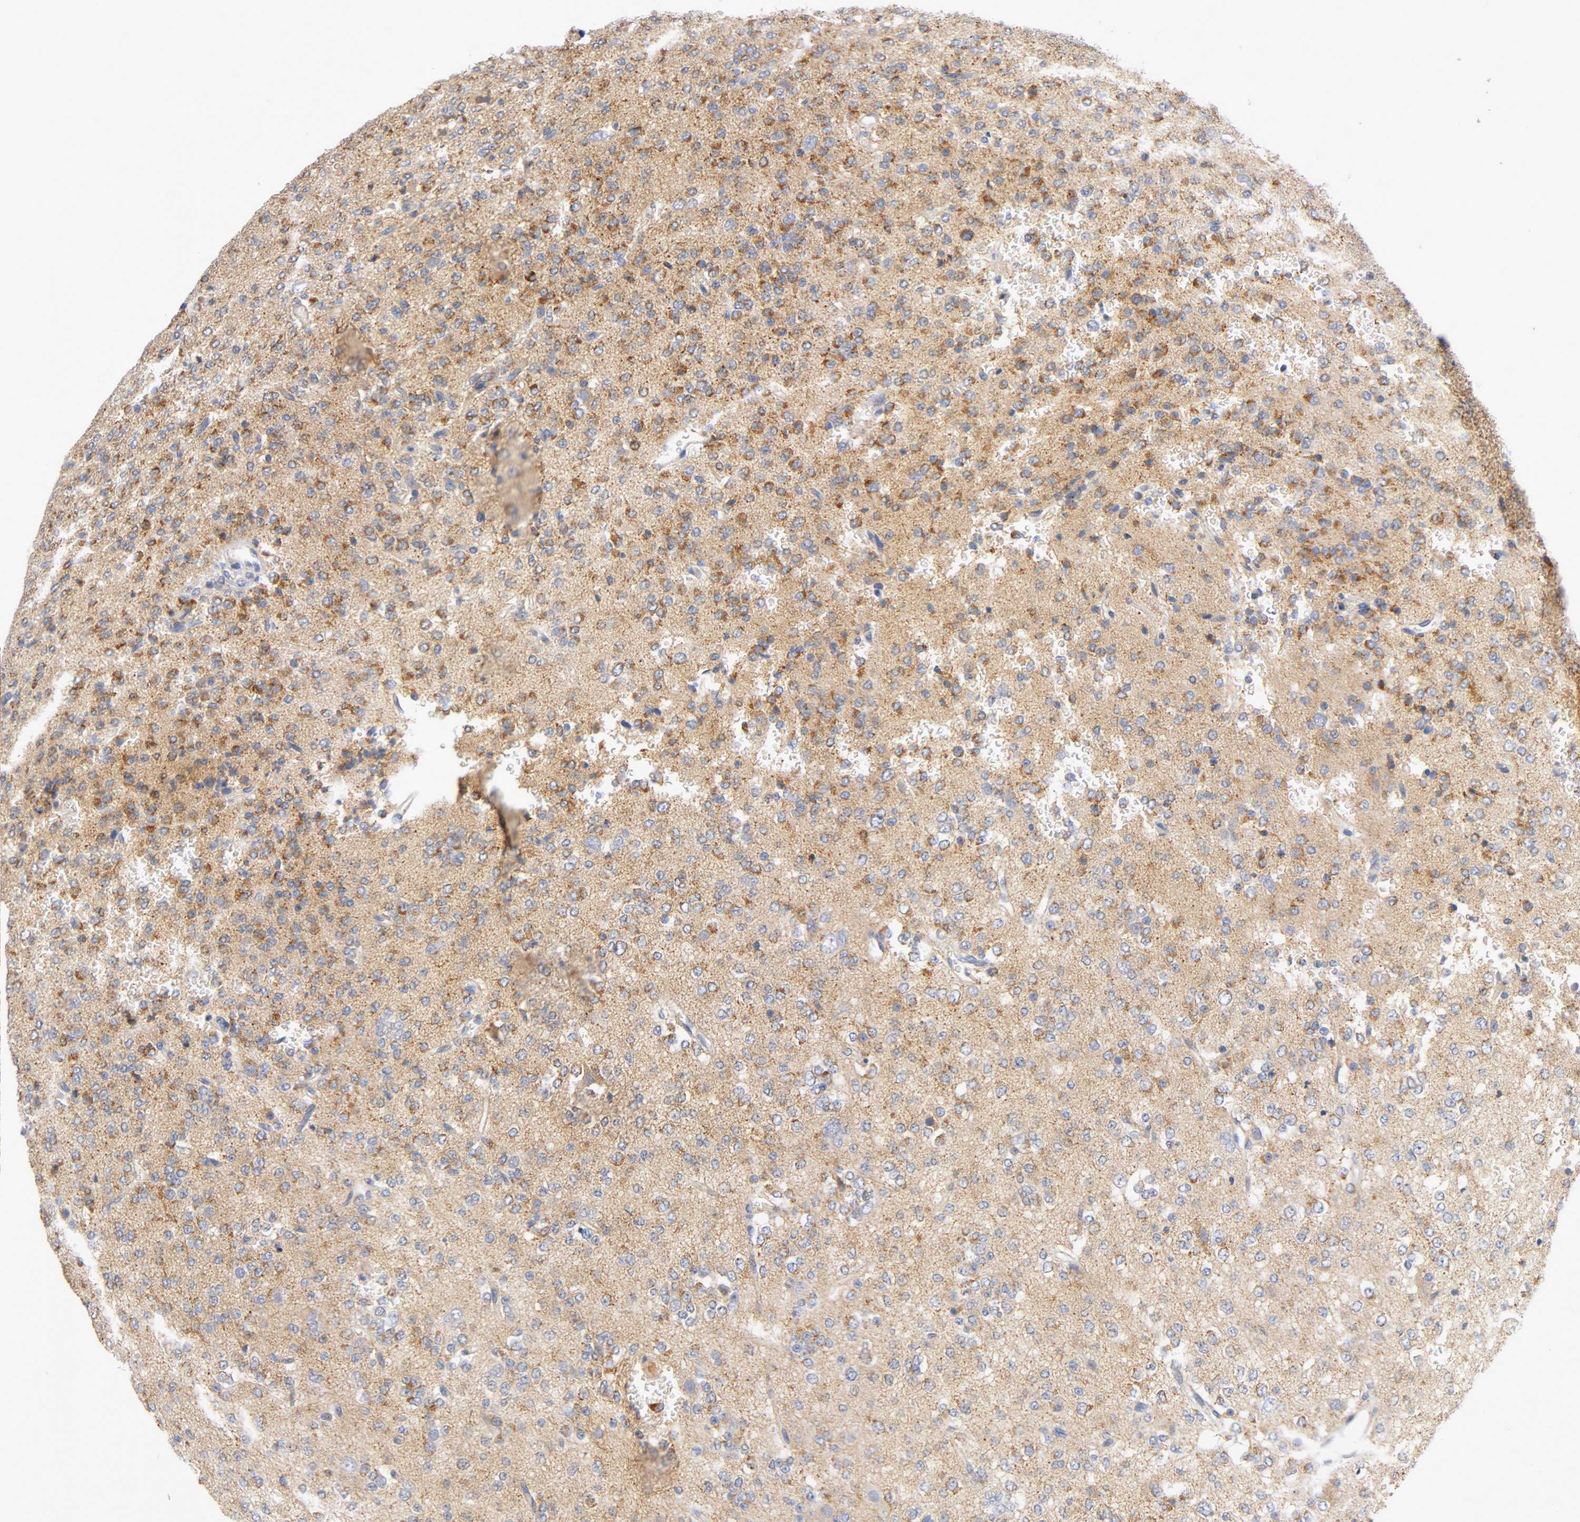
{"staining": {"intensity": "moderate", "quantity": ">75%", "location": "cytoplasmic/membranous"}, "tissue": "glioma", "cell_type": "Tumor cells", "image_type": "cancer", "snomed": [{"axis": "morphology", "description": "Glioma, malignant, Low grade"}, {"axis": "topography", "description": "Brain"}], "caption": "A brown stain highlights moderate cytoplasmic/membranous positivity of a protein in malignant glioma (low-grade) tumor cells.", "gene": "PCSK6", "patient": {"sex": "male", "age": 38}}